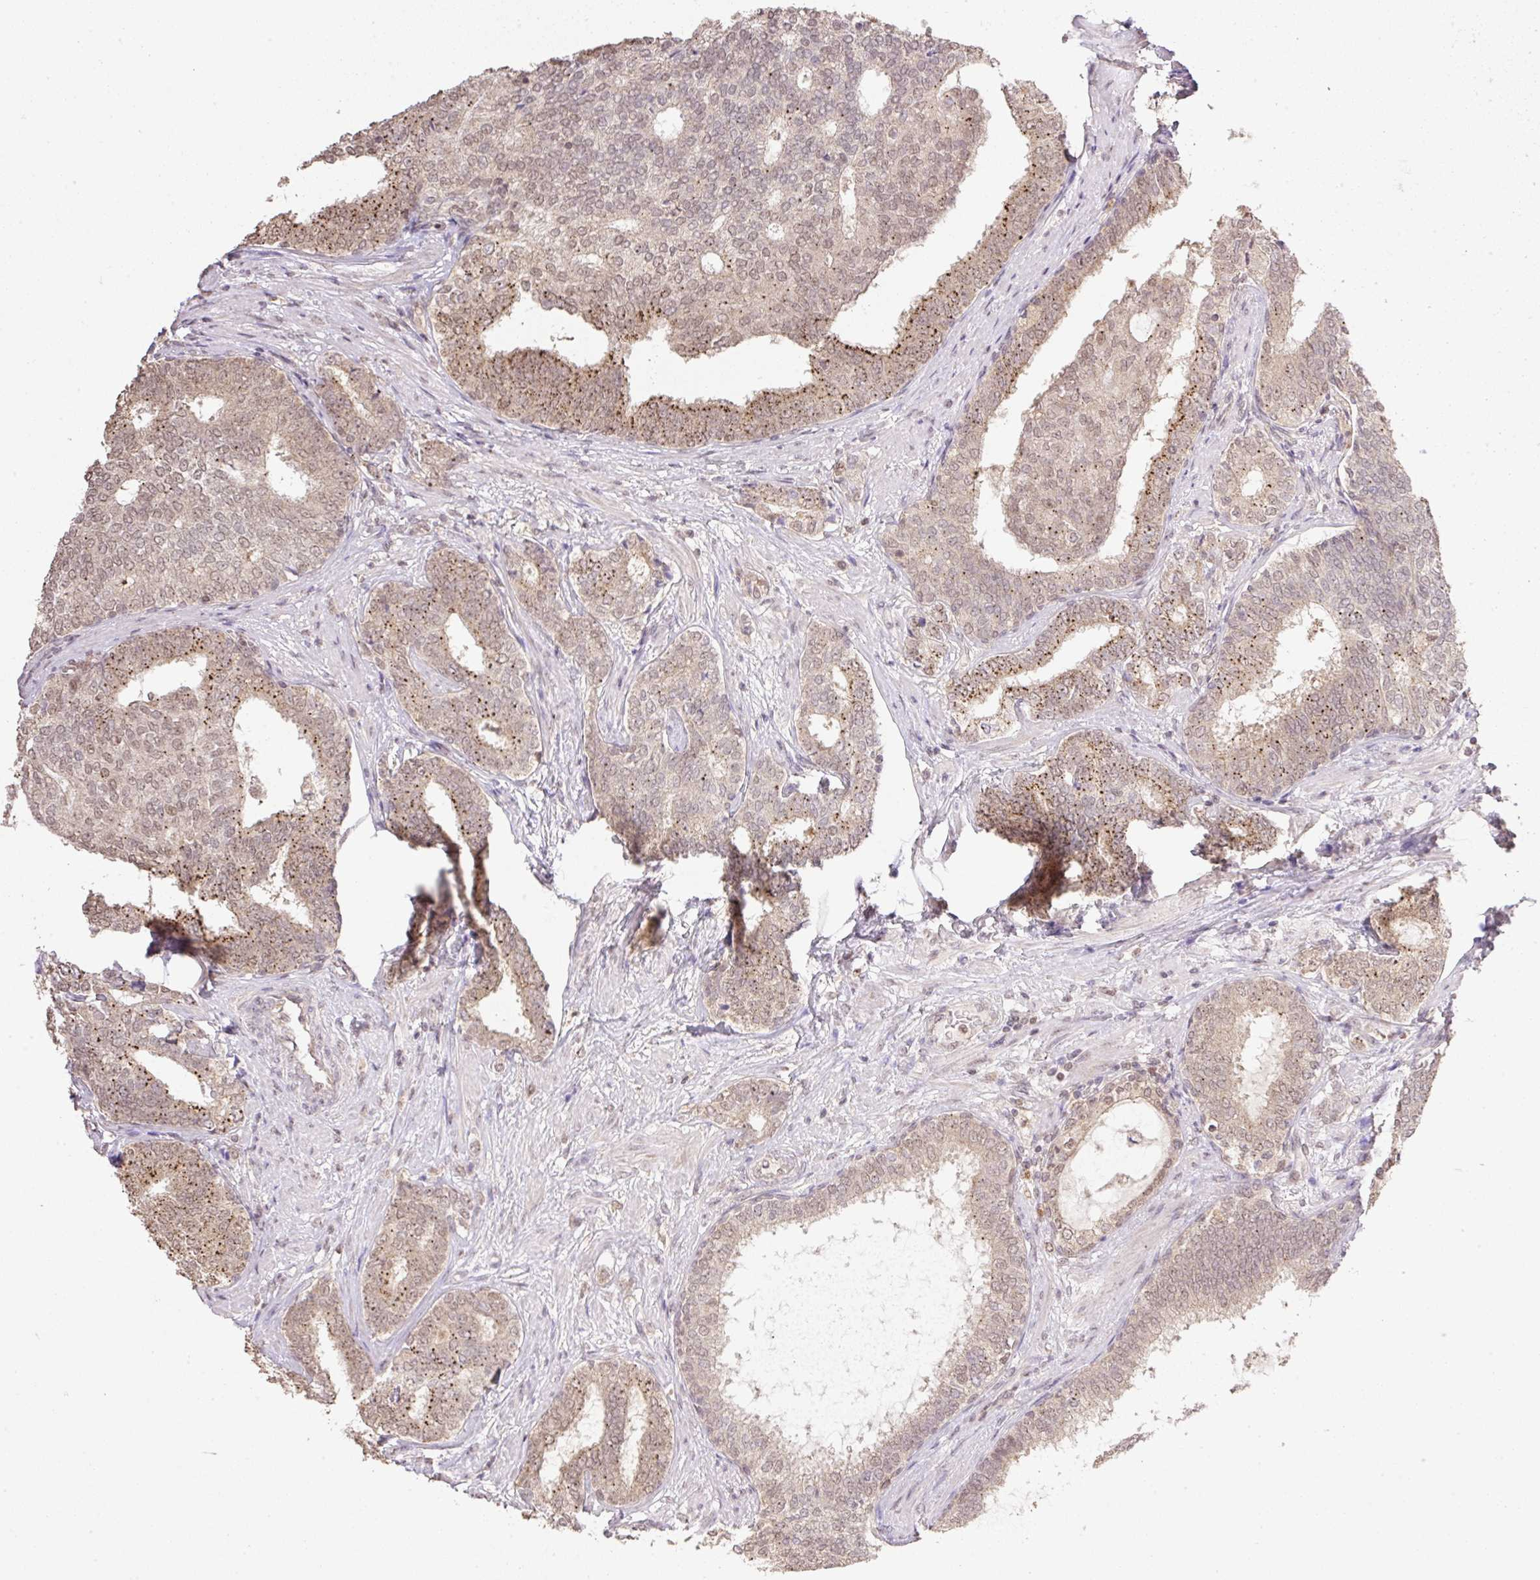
{"staining": {"intensity": "moderate", "quantity": ">75%", "location": "cytoplasmic/membranous,nuclear"}, "tissue": "prostate cancer", "cell_type": "Tumor cells", "image_type": "cancer", "snomed": [{"axis": "morphology", "description": "Adenocarcinoma, High grade"}, {"axis": "topography", "description": "Prostate"}], "caption": "Prostate high-grade adenocarcinoma tissue reveals moderate cytoplasmic/membranous and nuclear positivity in approximately >75% of tumor cells, visualized by immunohistochemistry.", "gene": "VPS25", "patient": {"sex": "male", "age": 72}}